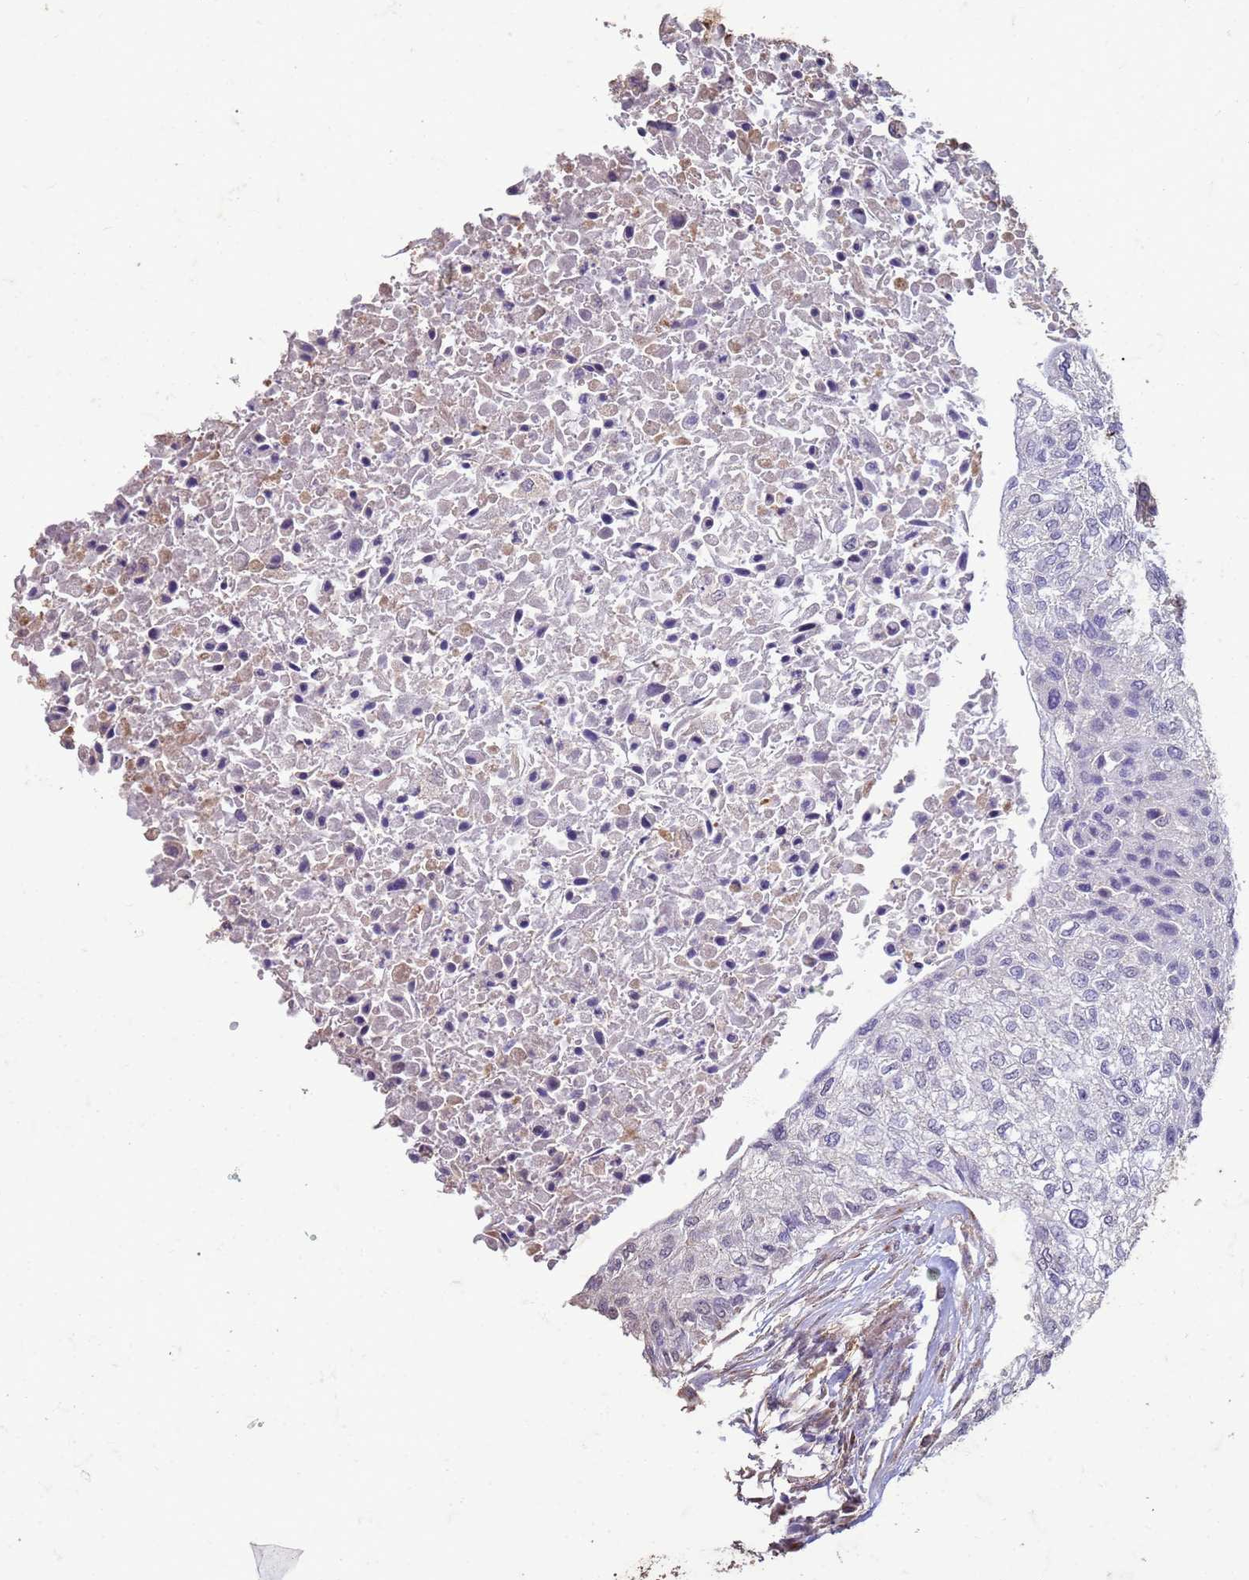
{"staining": {"intensity": "negative", "quantity": "none", "location": "none"}, "tissue": "urothelial cancer", "cell_type": "Tumor cells", "image_type": "cancer", "snomed": [{"axis": "morphology", "description": "Urothelial carcinoma, High grade"}, {"axis": "topography", "description": "Urinary bladder"}], "caption": "Immunohistochemistry photomicrograph of urothelial carcinoma (high-grade) stained for a protein (brown), which displays no staining in tumor cells.", "gene": "SLC25A15", "patient": {"sex": "male", "age": 35}}